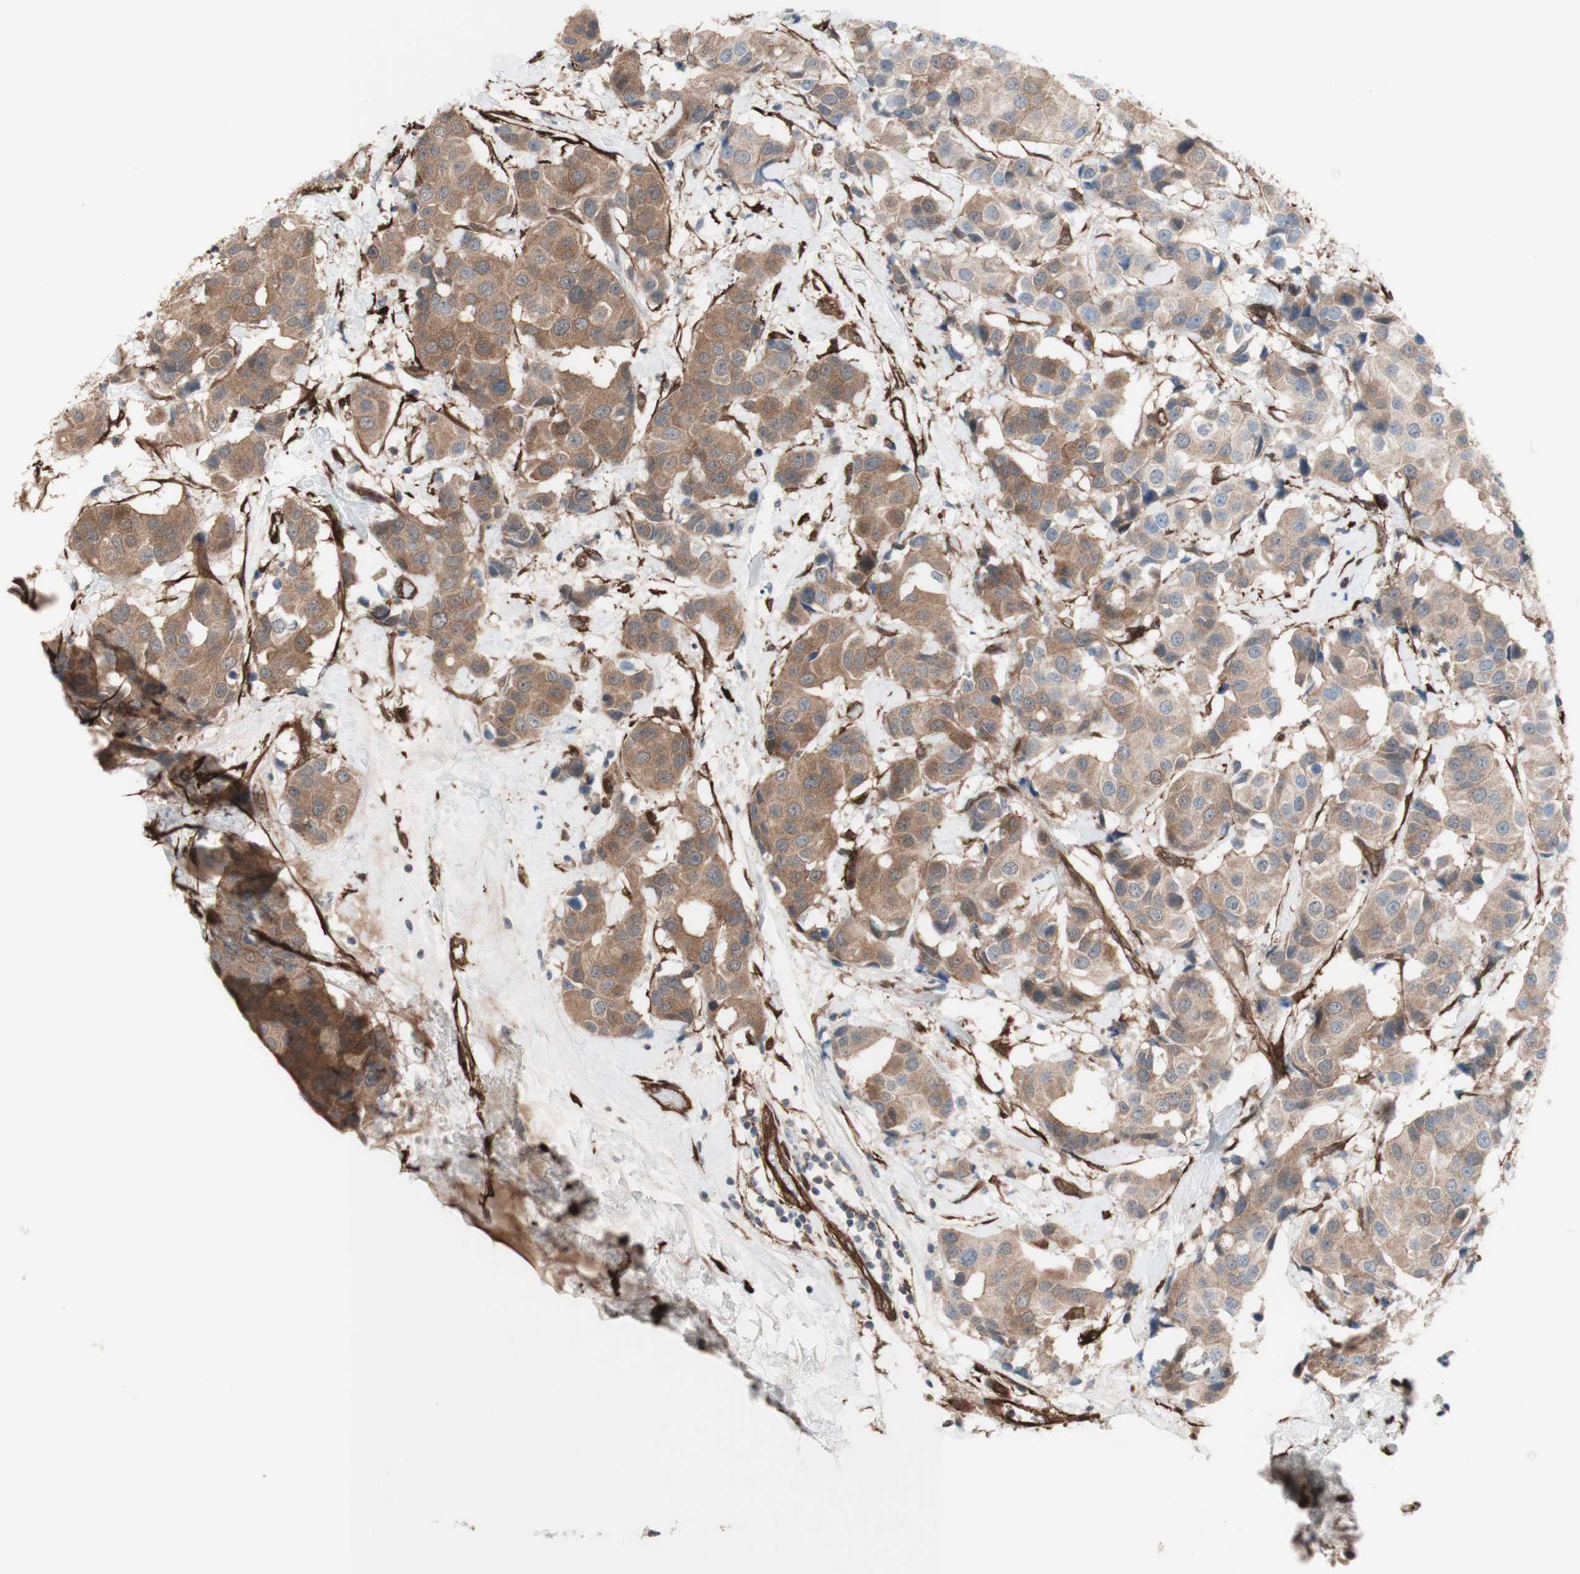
{"staining": {"intensity": "moderate", "quantity": ">75%", "location": "cytoplasmic/membranous"}, "tissue": "breast cancer", "cell_type": "Tumor cells", "image_type": "cancer", "snomed": [{"axis": "morphology", "description": "Normal tissue, NOS"}, {"axis": "morphology", "description": "Duct carcinoma"}, {"axis": "topography", "description": "Breast"}], "caption": "A high-resolution image shows immunohistochemistry staining of intraductal carcinoma (breast), which shows moderate cytoplasmic/membranous expression in approximately >75% of tumor cells.", "gene": "CNN3", "patient": {"sex": "female", "age": 39}}